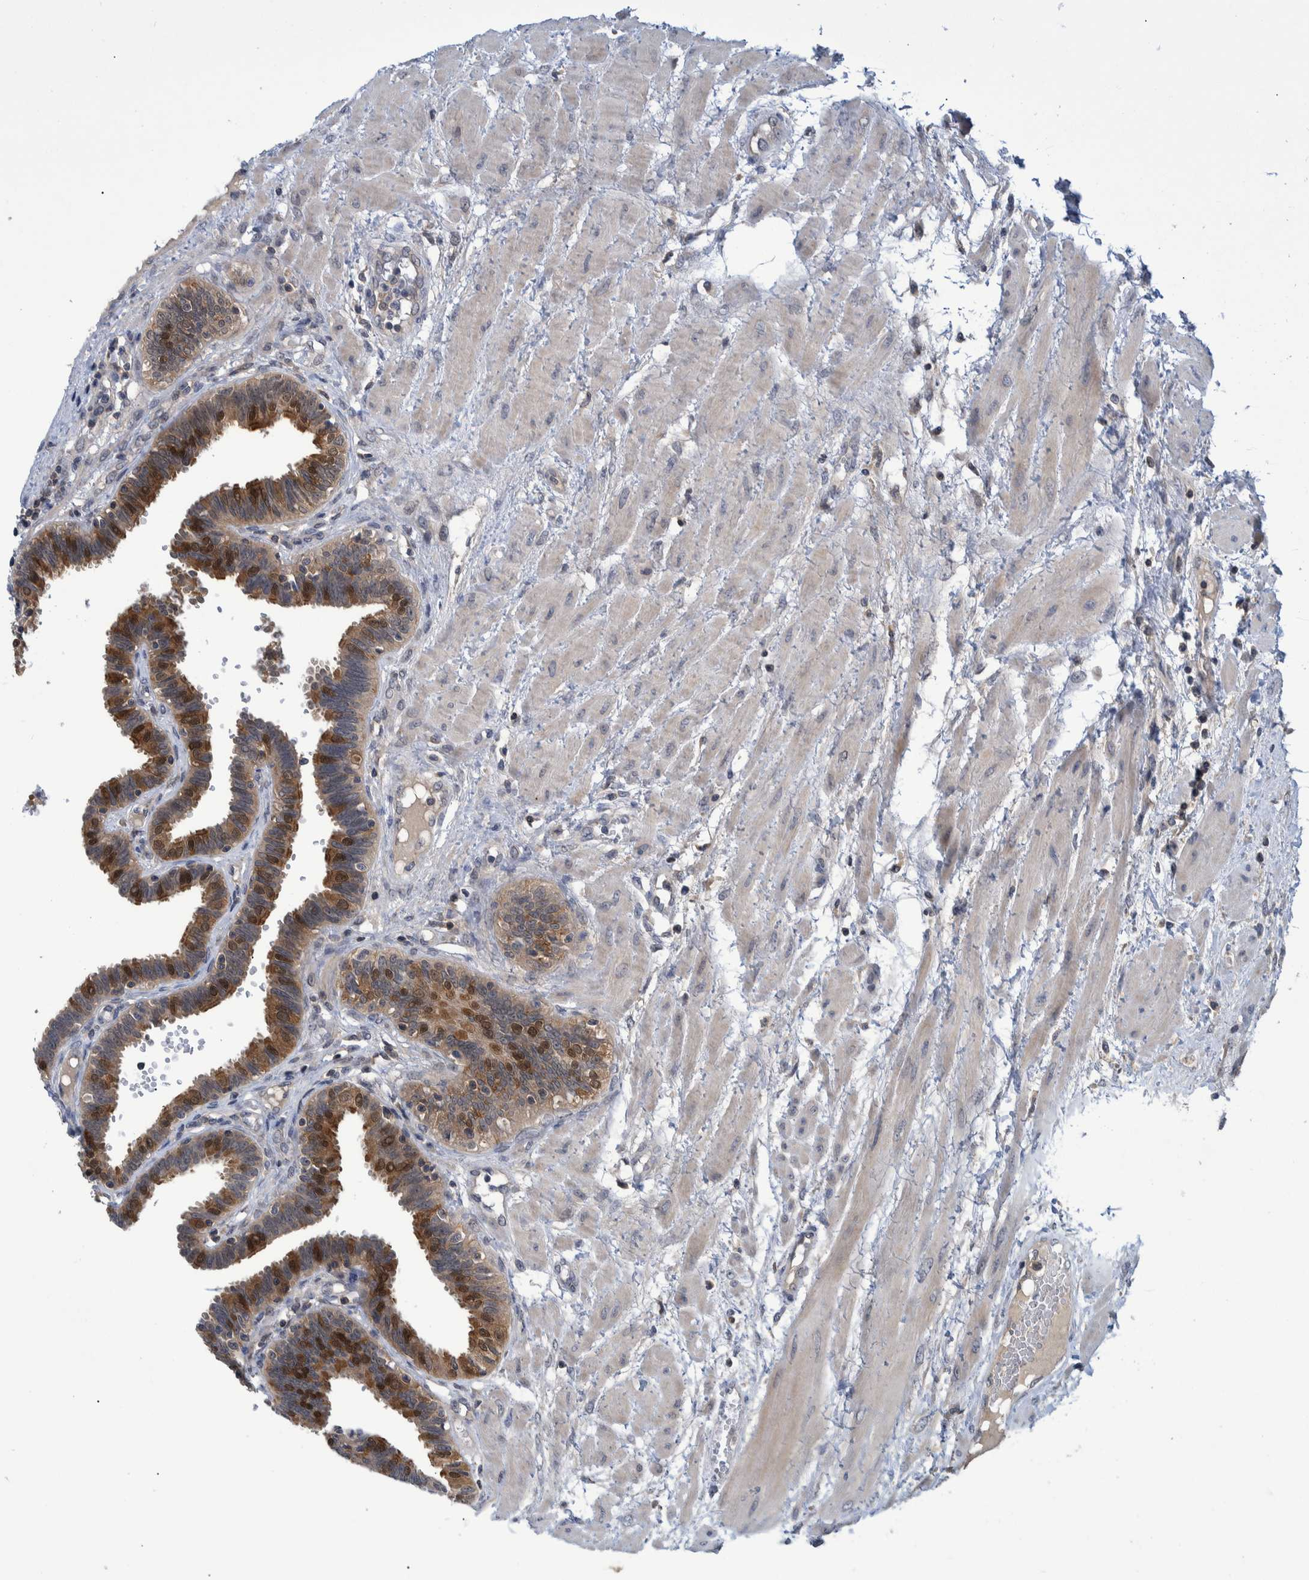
{"staining": {"intensity": "moderate", "quantity": ">75%", "location": "cytoplasmic/membranous,nuclear"}, "tissue": "fallopian tube", "cell_type": "Glandular cells", "image_type": "normal", "snomed": [{"axis": "morphology", "description": "Normal tissue, NOS"}, {"axis": "topography", "description": "Fallopian tube"}], "caption": "The image displays staining of unremarkable fallopian tube, revealing moderate cytoplasmic/membranous,nuclear protein staining (brown color) within glandular cells.", "gene": "PCYT2", "patient": {"sex": "female", "age": 32}}